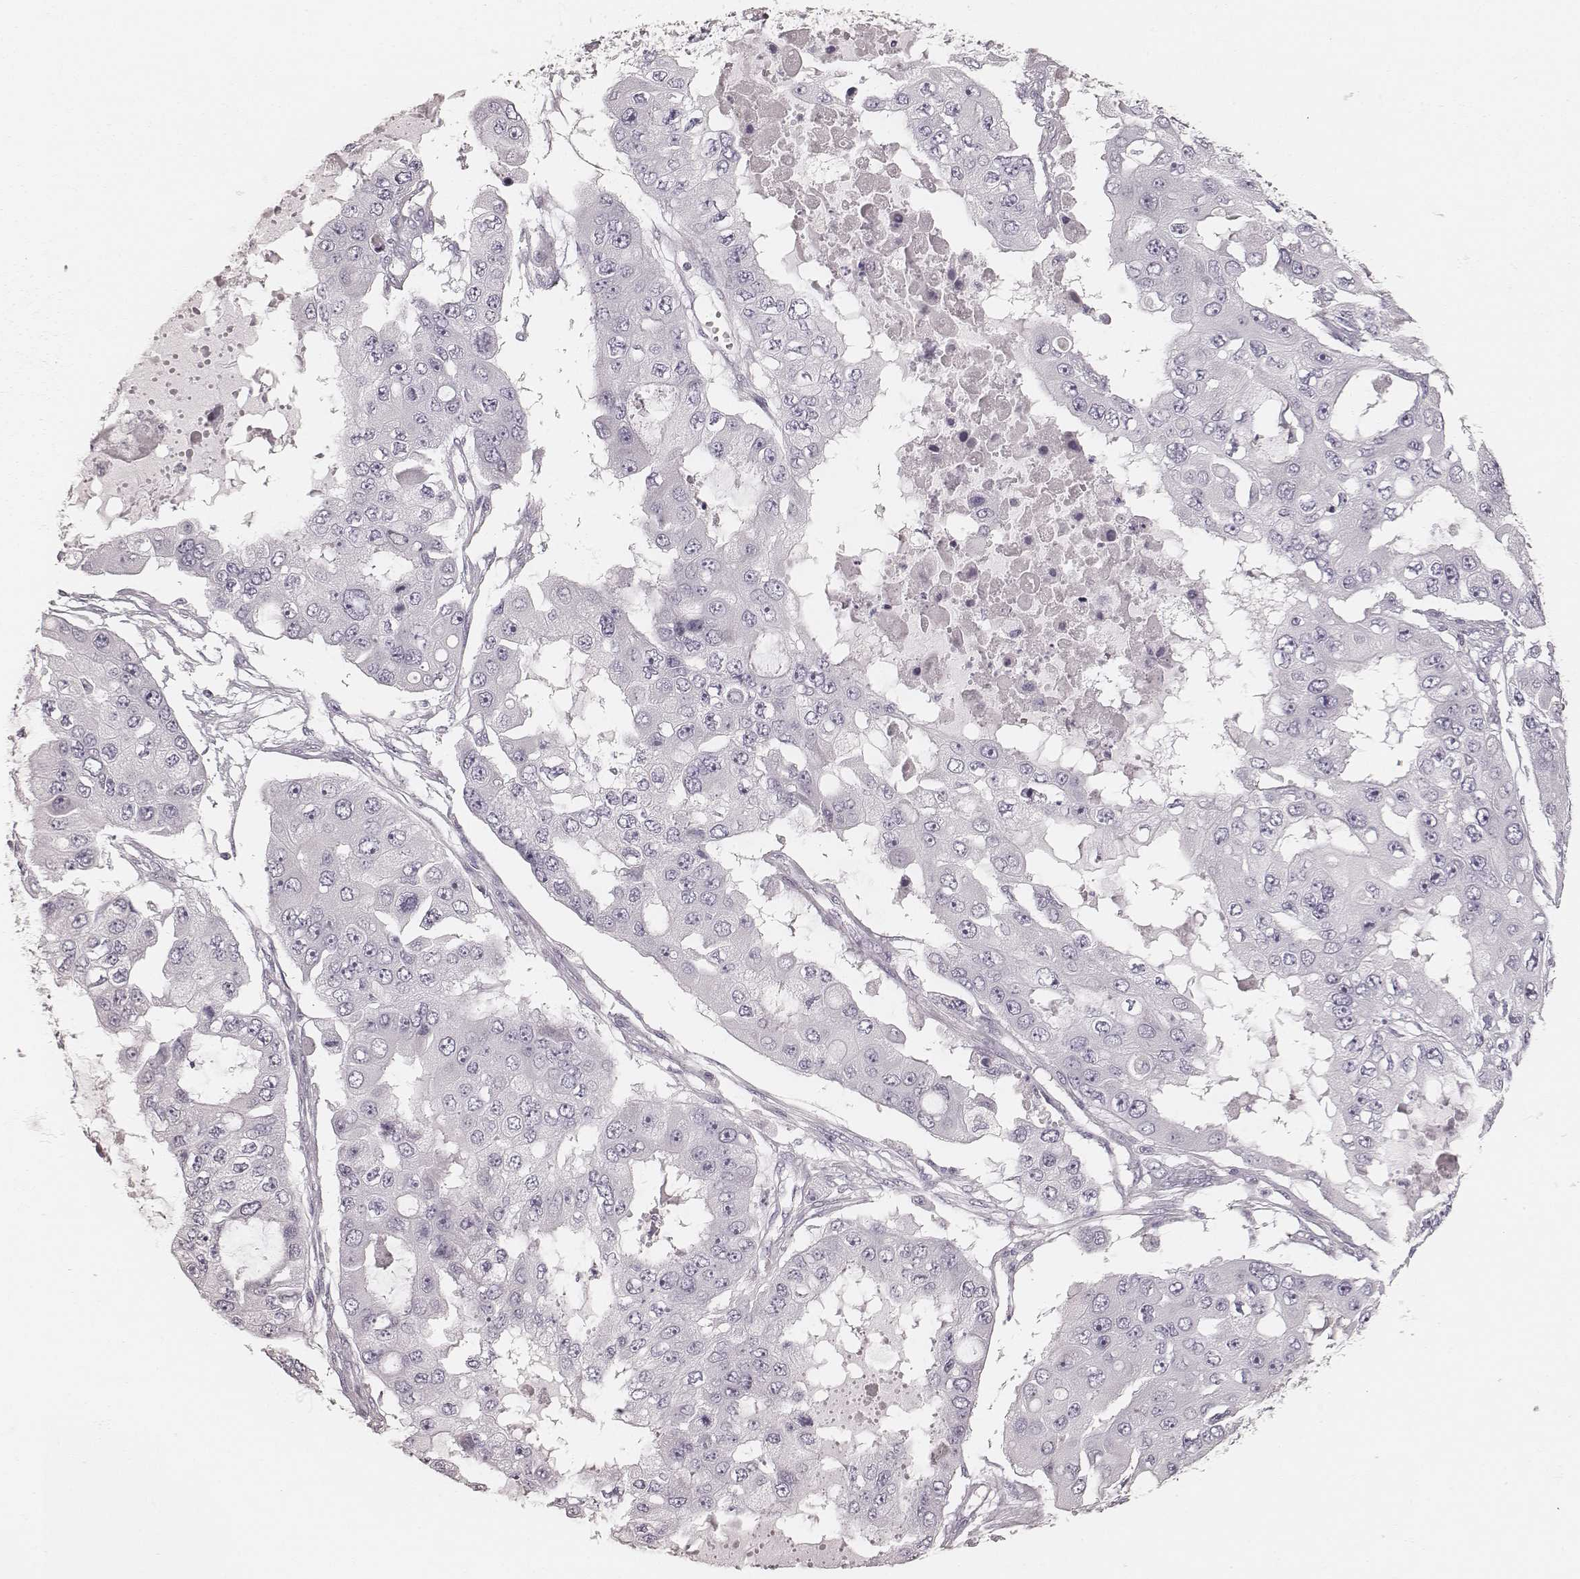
{"staining": {"intensity": "negative", "quantity": "none", "location": "none"}, "tissue": "ovarian cancer", "cell_type": "Tumor cells", "image_type": "cancer", "snomed": [{"axis": "morphology", "description": "Cystadenocarcinoma, serous, NOS"}, {"axis": "topography", "description": "Ovary"}], "caption": "This is an immunohistochemistry (IHC) micrograph of human ovarian cancer (serous cystadenocarcinoma). There is no staining in tumor cells.", "gene": "KRT82", "patient": {"sex": "female", "age": 56}}